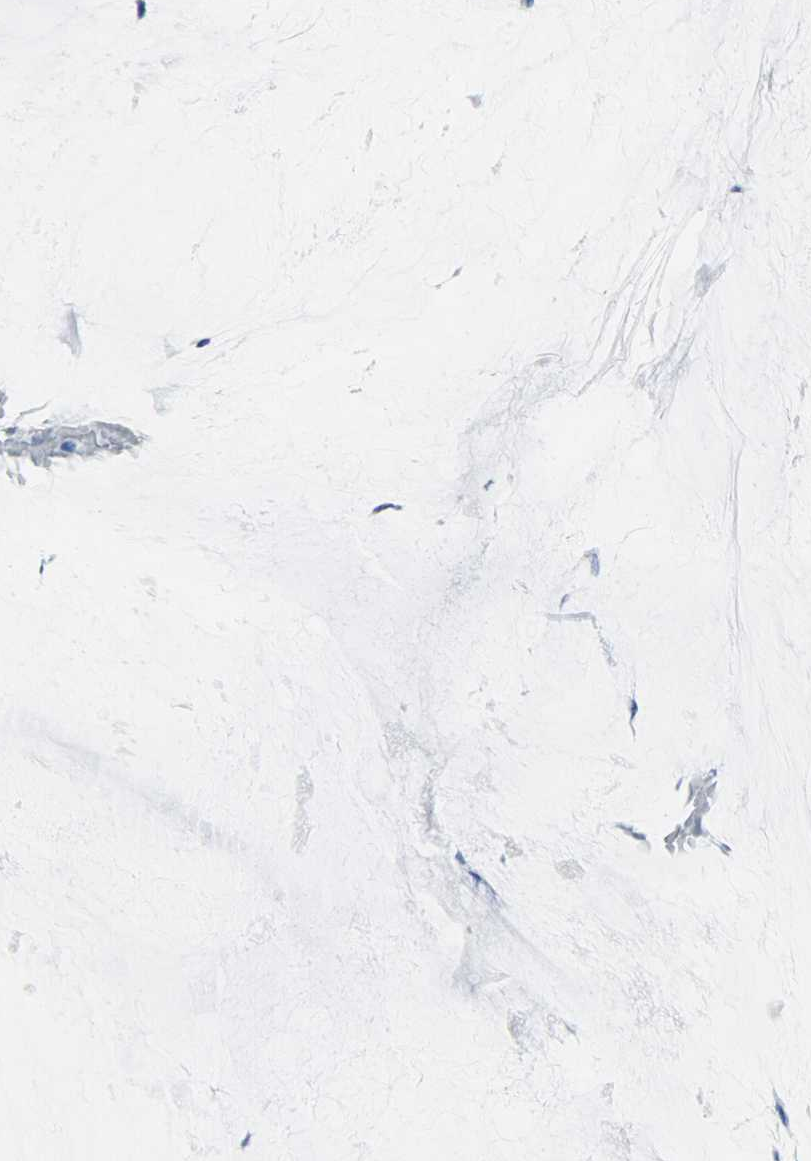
{"staining": {"intensity": "negative", "quantity": "none", "location": "none"}, "tissue": "ovarian cancer", "cell_type": "Tumor cells", "image_type": "cancer", "snomed": [{"axis": "morphology", "description": "Cystadenocarcinoma, mucinous, NOS"}, {"axis": "topography", "description": "Ovary"}], "caption": "This is an IHC image of human ovarian mucinous cystadenocarcinoma. There is no expression in tumor cells.", "gene": "CEBPE", "patient": {"sex": "female", "age": 39}}